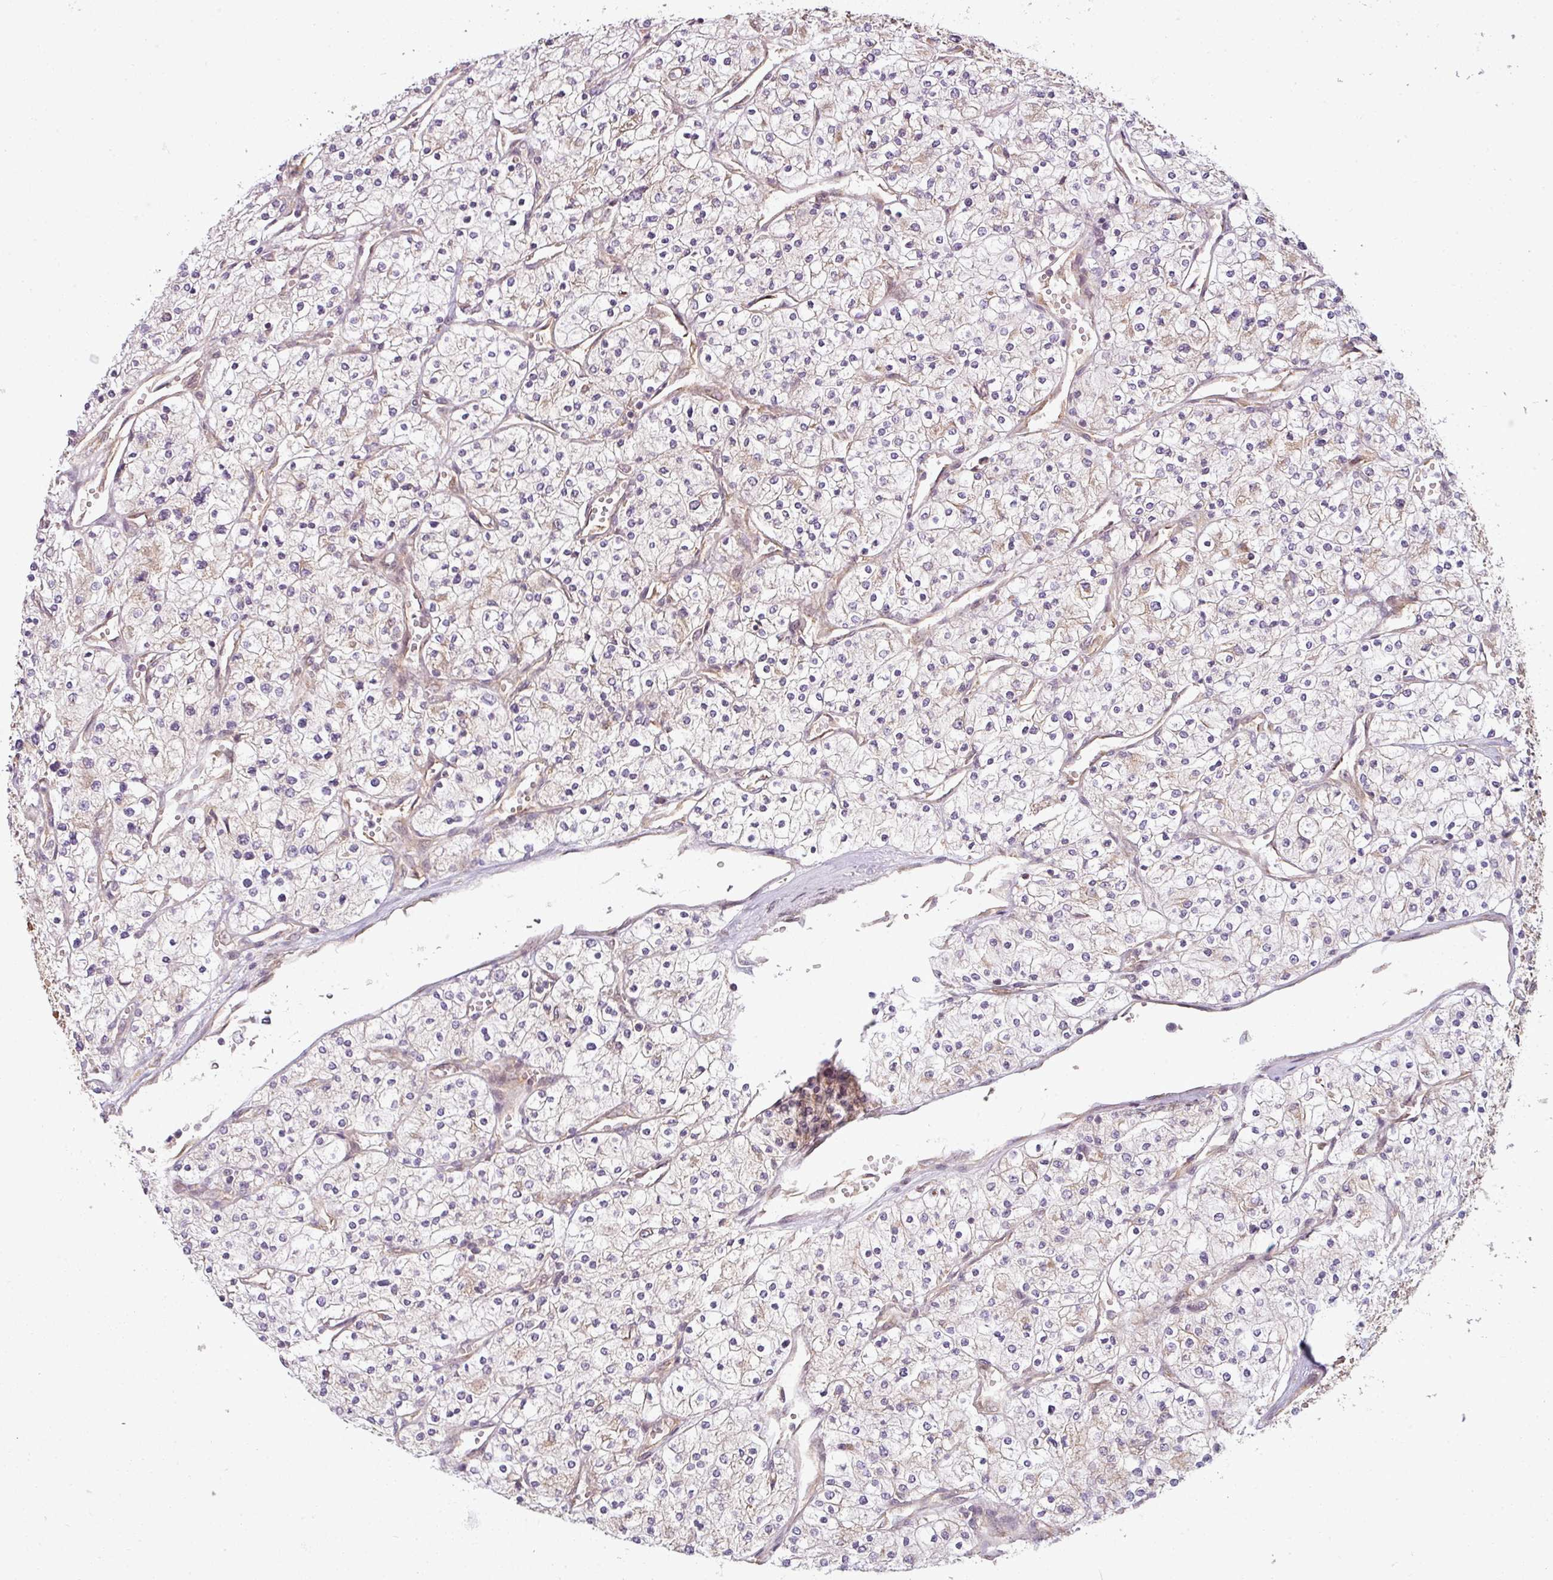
{"staining": {"intensity": "weak", "quantity": "<25%", "location": "cytoplasmic/membranous"}, "tissue": "renal cancer", "cell_type": "Tumor cells", "image_type": "cancer", "snomed": [{"axis": "morphology", "description": "Adenocarcinoma, NOS"}, {"axis": "topography", "description": "Kidney"}], "caption": "Immunohistochemistry (IHC) image of renal adenocarcinoma stained for a protein (brown), which shows no staining in tumor cells. (DAB IHC visualized using brightfield microscopy, high magnification).", "gene": "RNF31", "patient": {"sex": "male", "age": 80}}